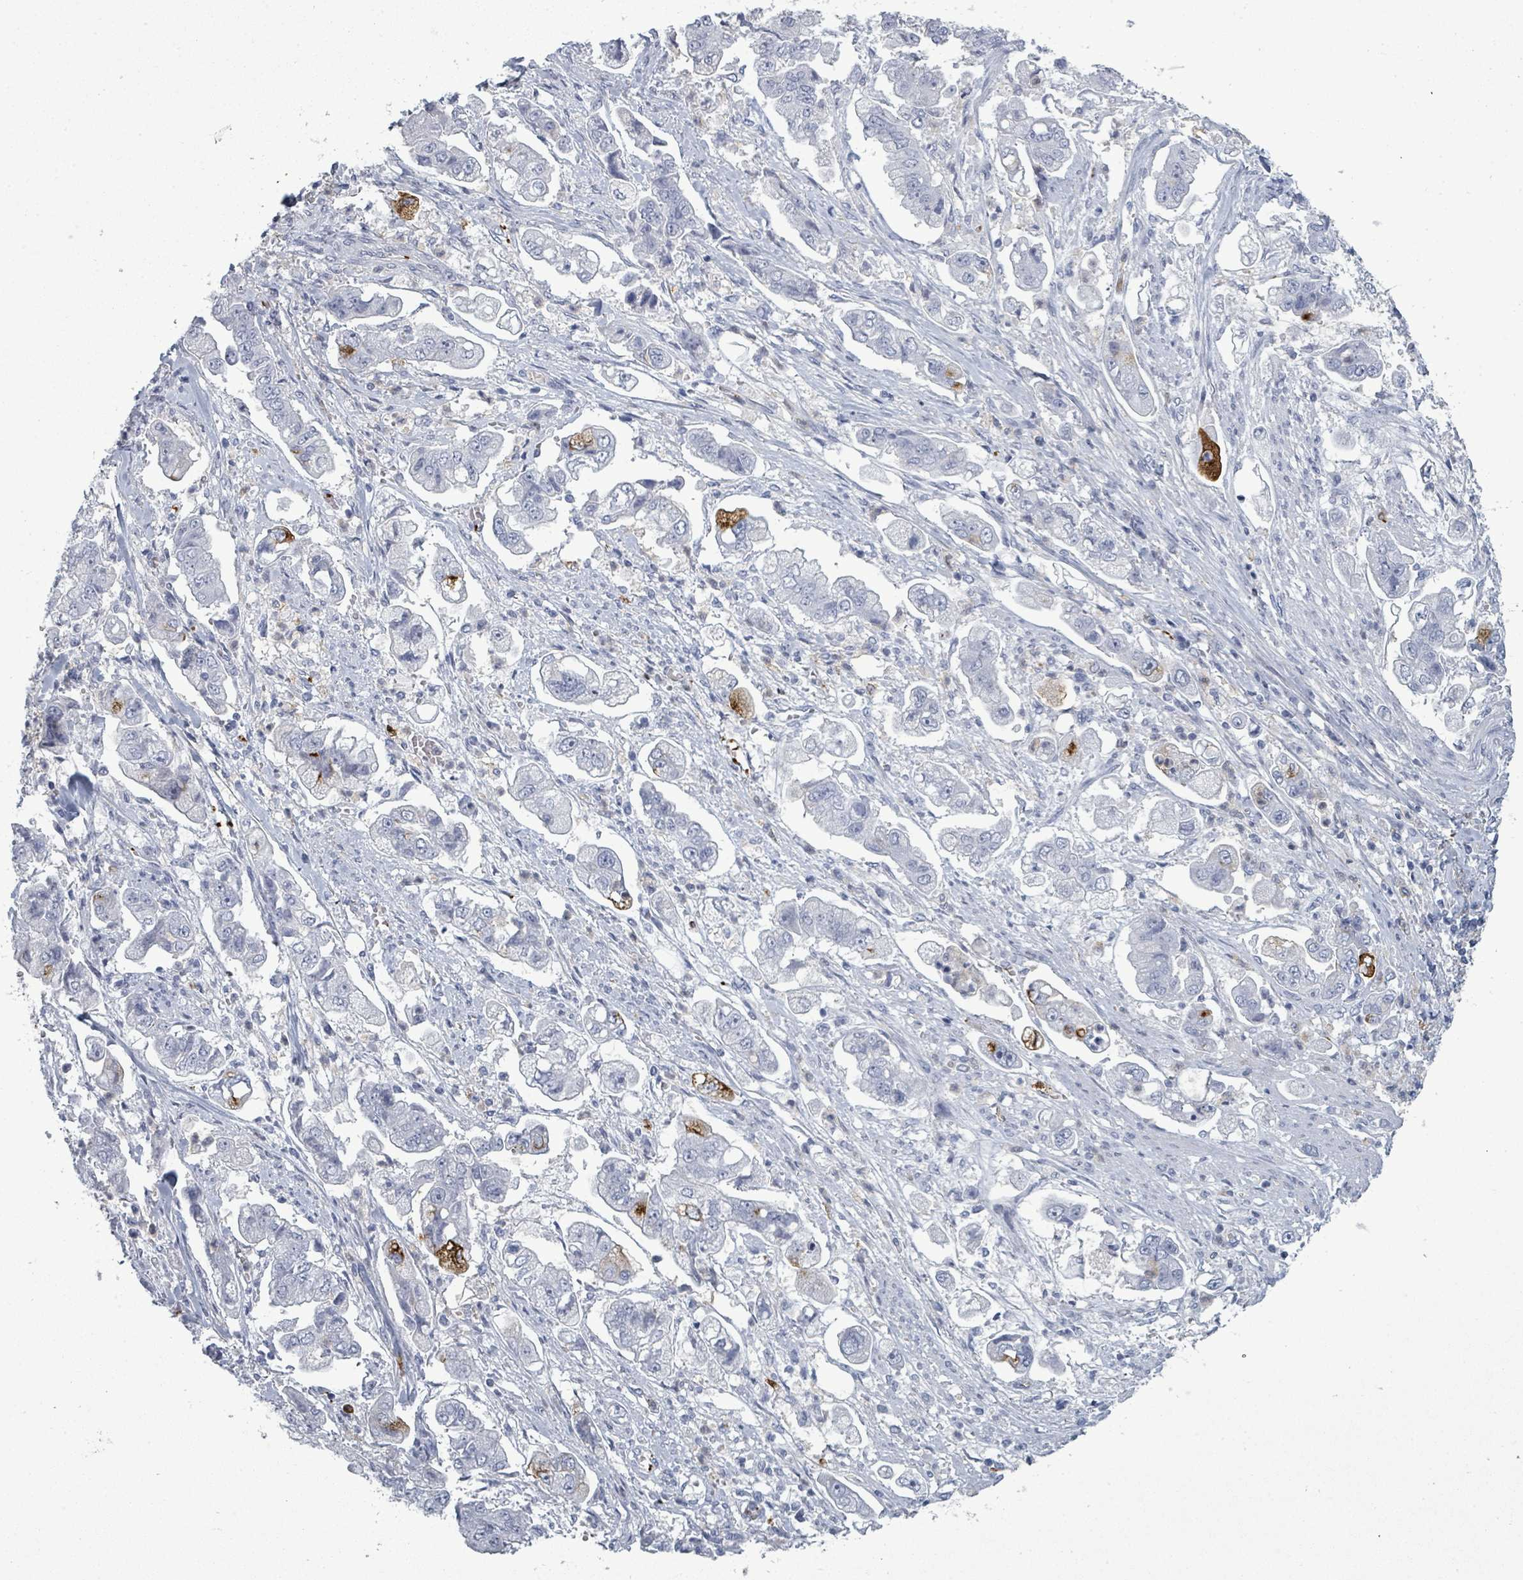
{"staining": {"intensity": "strong", "quantity": "<25%", "location": "cytoplasmic/membranous"}, "tissue": "stomach cancer", "cell_type": "Tumor cells", "image_type": "cancer", "snomed": [{"axis": "morphology", "description": "Adenocarcinoma, NOS"}, {"axis": "topography", "description": "Stomach"}], "caption": "Stomach cancer (adenocarcinoma) tissue demonstrates strong cytoplasmic/membranous positivity in approximately <25% of tumor cells, visualized by immunohistochemistry.", "gene": "NDST2", "patient": {"sex": "male", "age": 62}}